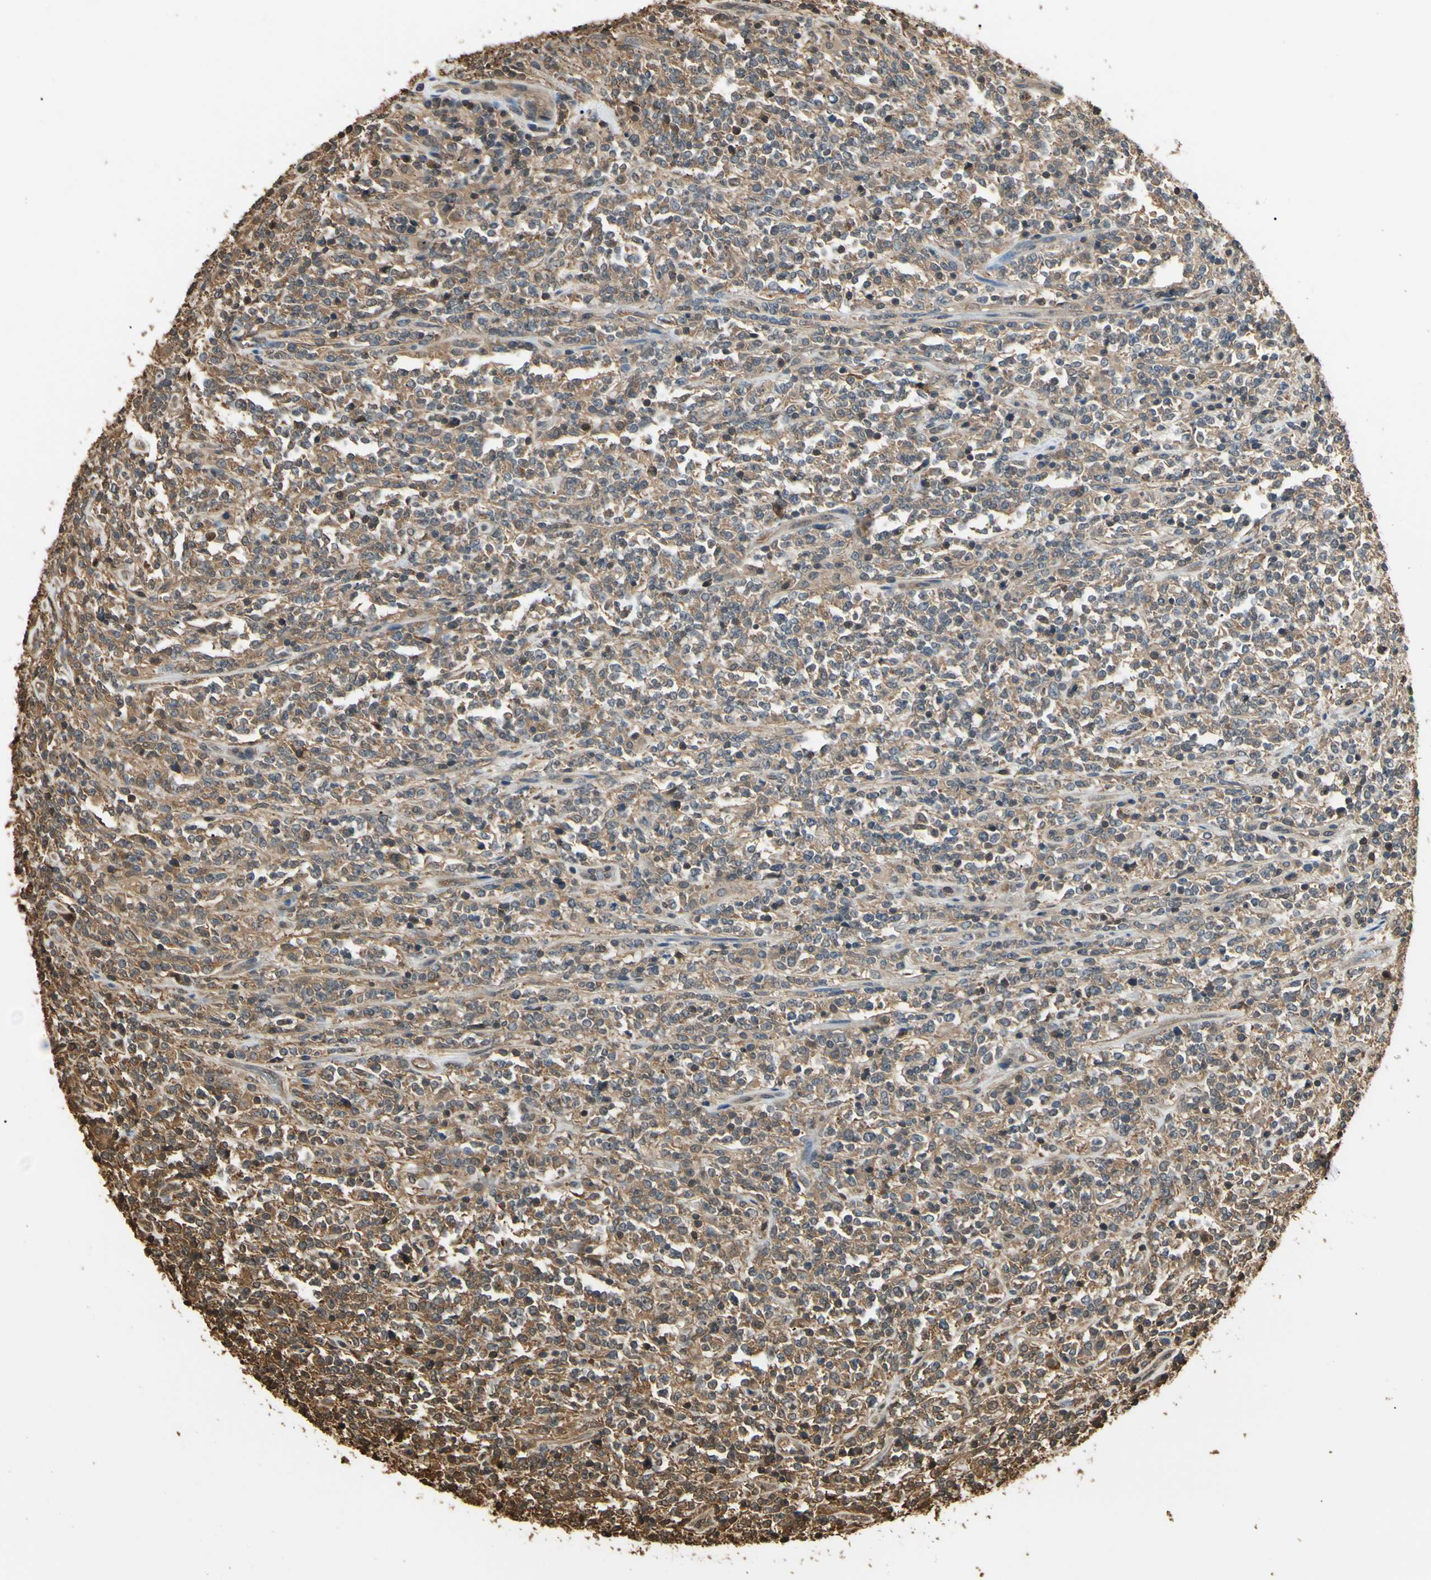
{"staining": {"intensity": "moderate", "quantity": ">75%", "location": "cytoplasmic/membranous"}, "tissue": "lymphoma", "cell_type": "Tumor cells", "image_type": "cancer", "snomed": [{"axis": "morphology", "description": "Malignant lymphoma, non-Hodgkin's type, High grade"}, {"axis": "topography", "description": "Soft tissue"}], "caption": "Malignant lymphoma, non-Hodgkin's type (high-grade) tissue displays moderate cytoplasmic/membranous staining in about >75% of tumor cells (Stains: DAB in brown, nuclei in blue, Microscopy: brightfield microscopy at high magnification).", "gene": "YWHAE", "patient": {"sex": "male", "age": 18}}